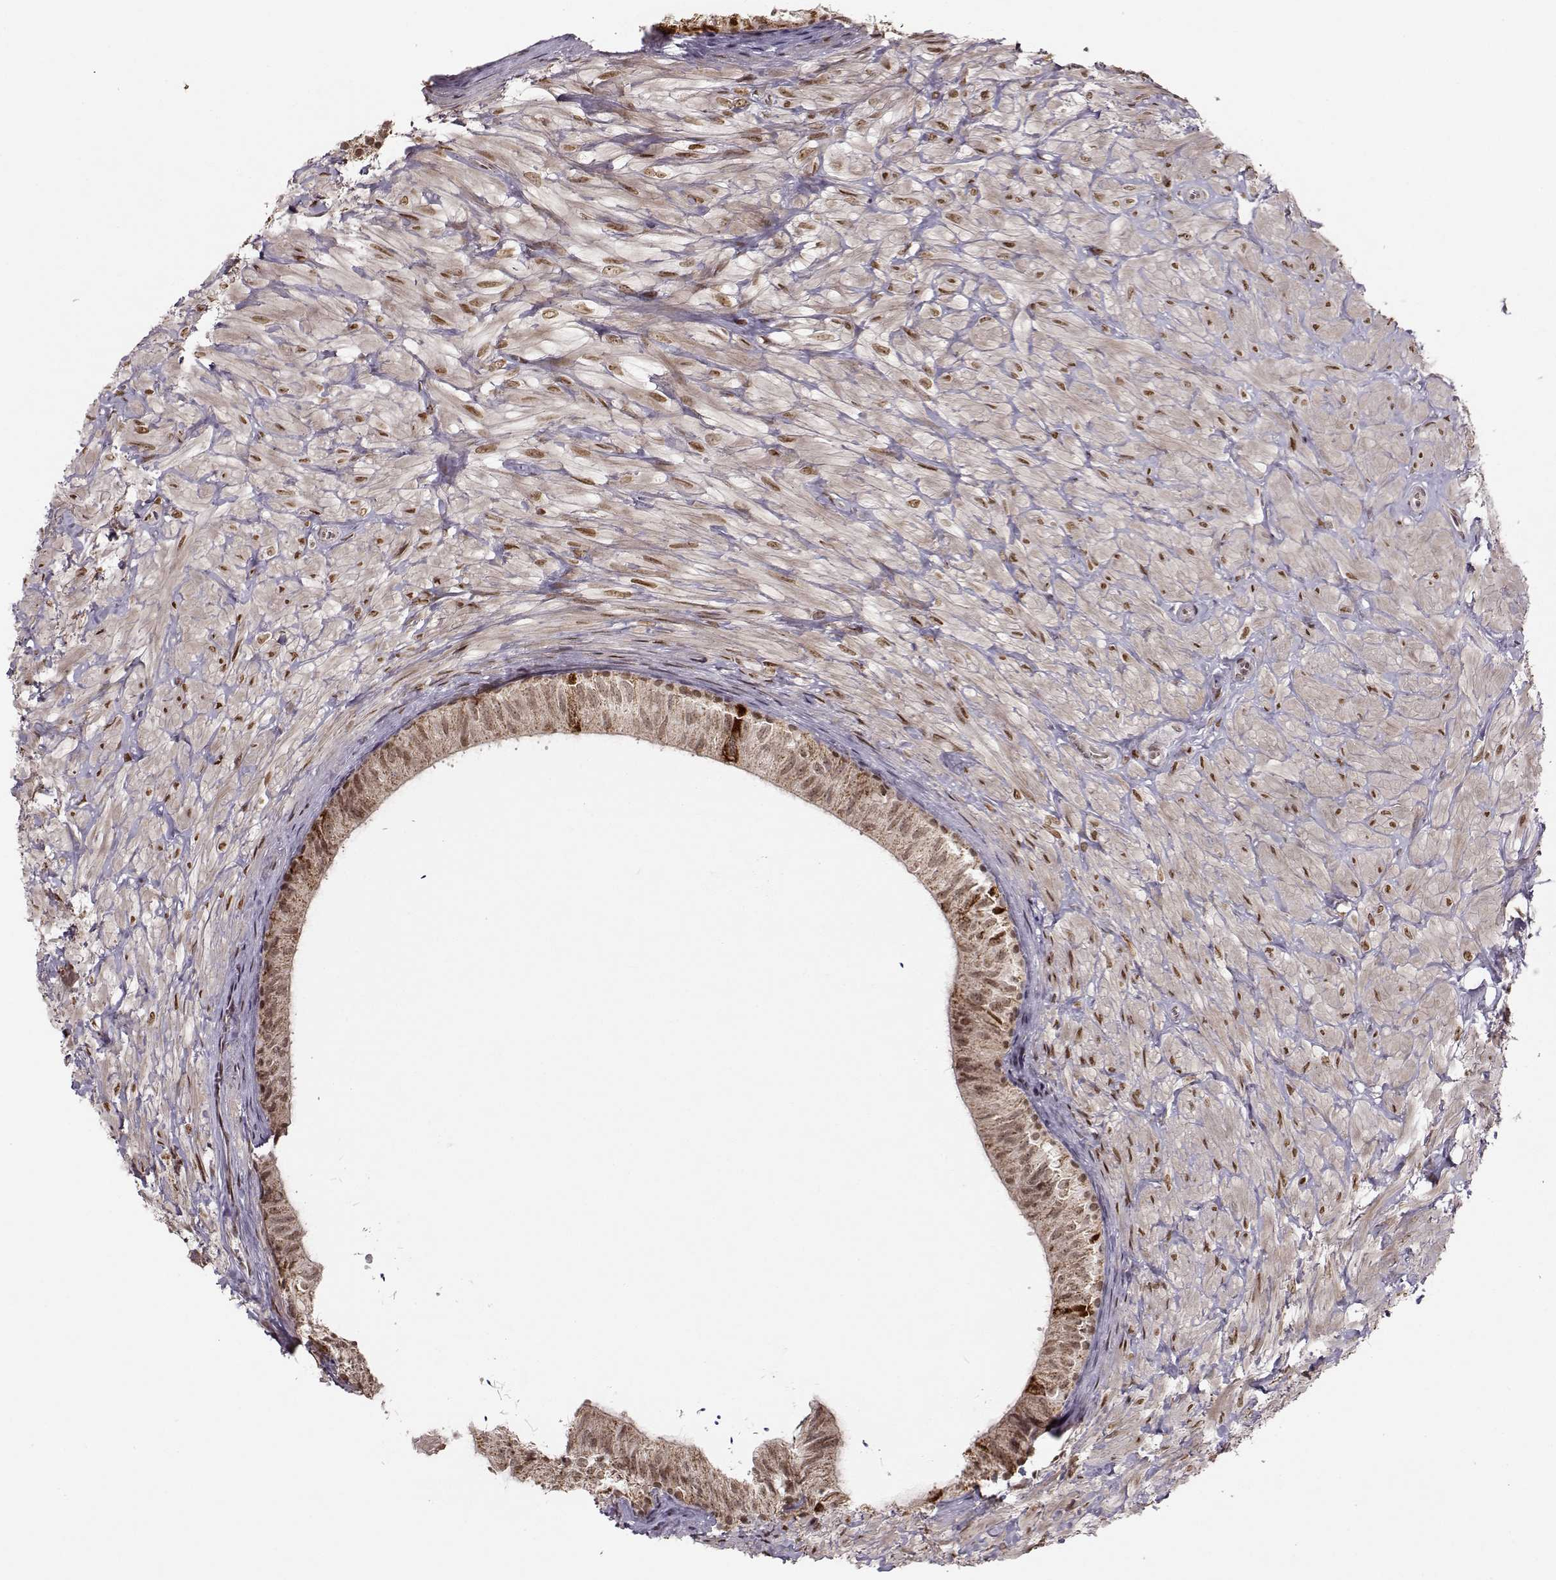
{"staining": {"intensity": "strong", "quantity": "<25%", "location": "cytoplasmic/membranous,nuclear"}, "tissue": "epididymis", "cell_type": "Glandular cells", "image_type": "normal", "snomed": [{"axis": "morphology", "description": "Normal tissue, NOS"}, {"axis": "topography", "description": "Epididymis"}], "caption": "Glandular cells show medium levels of strong cytoplasmic/membranous,nuclear expression in approximately <25% of cells in unremarkable epididymis.", "gene": "RAI1", "patient": {"sex": "male", "age": 32}}